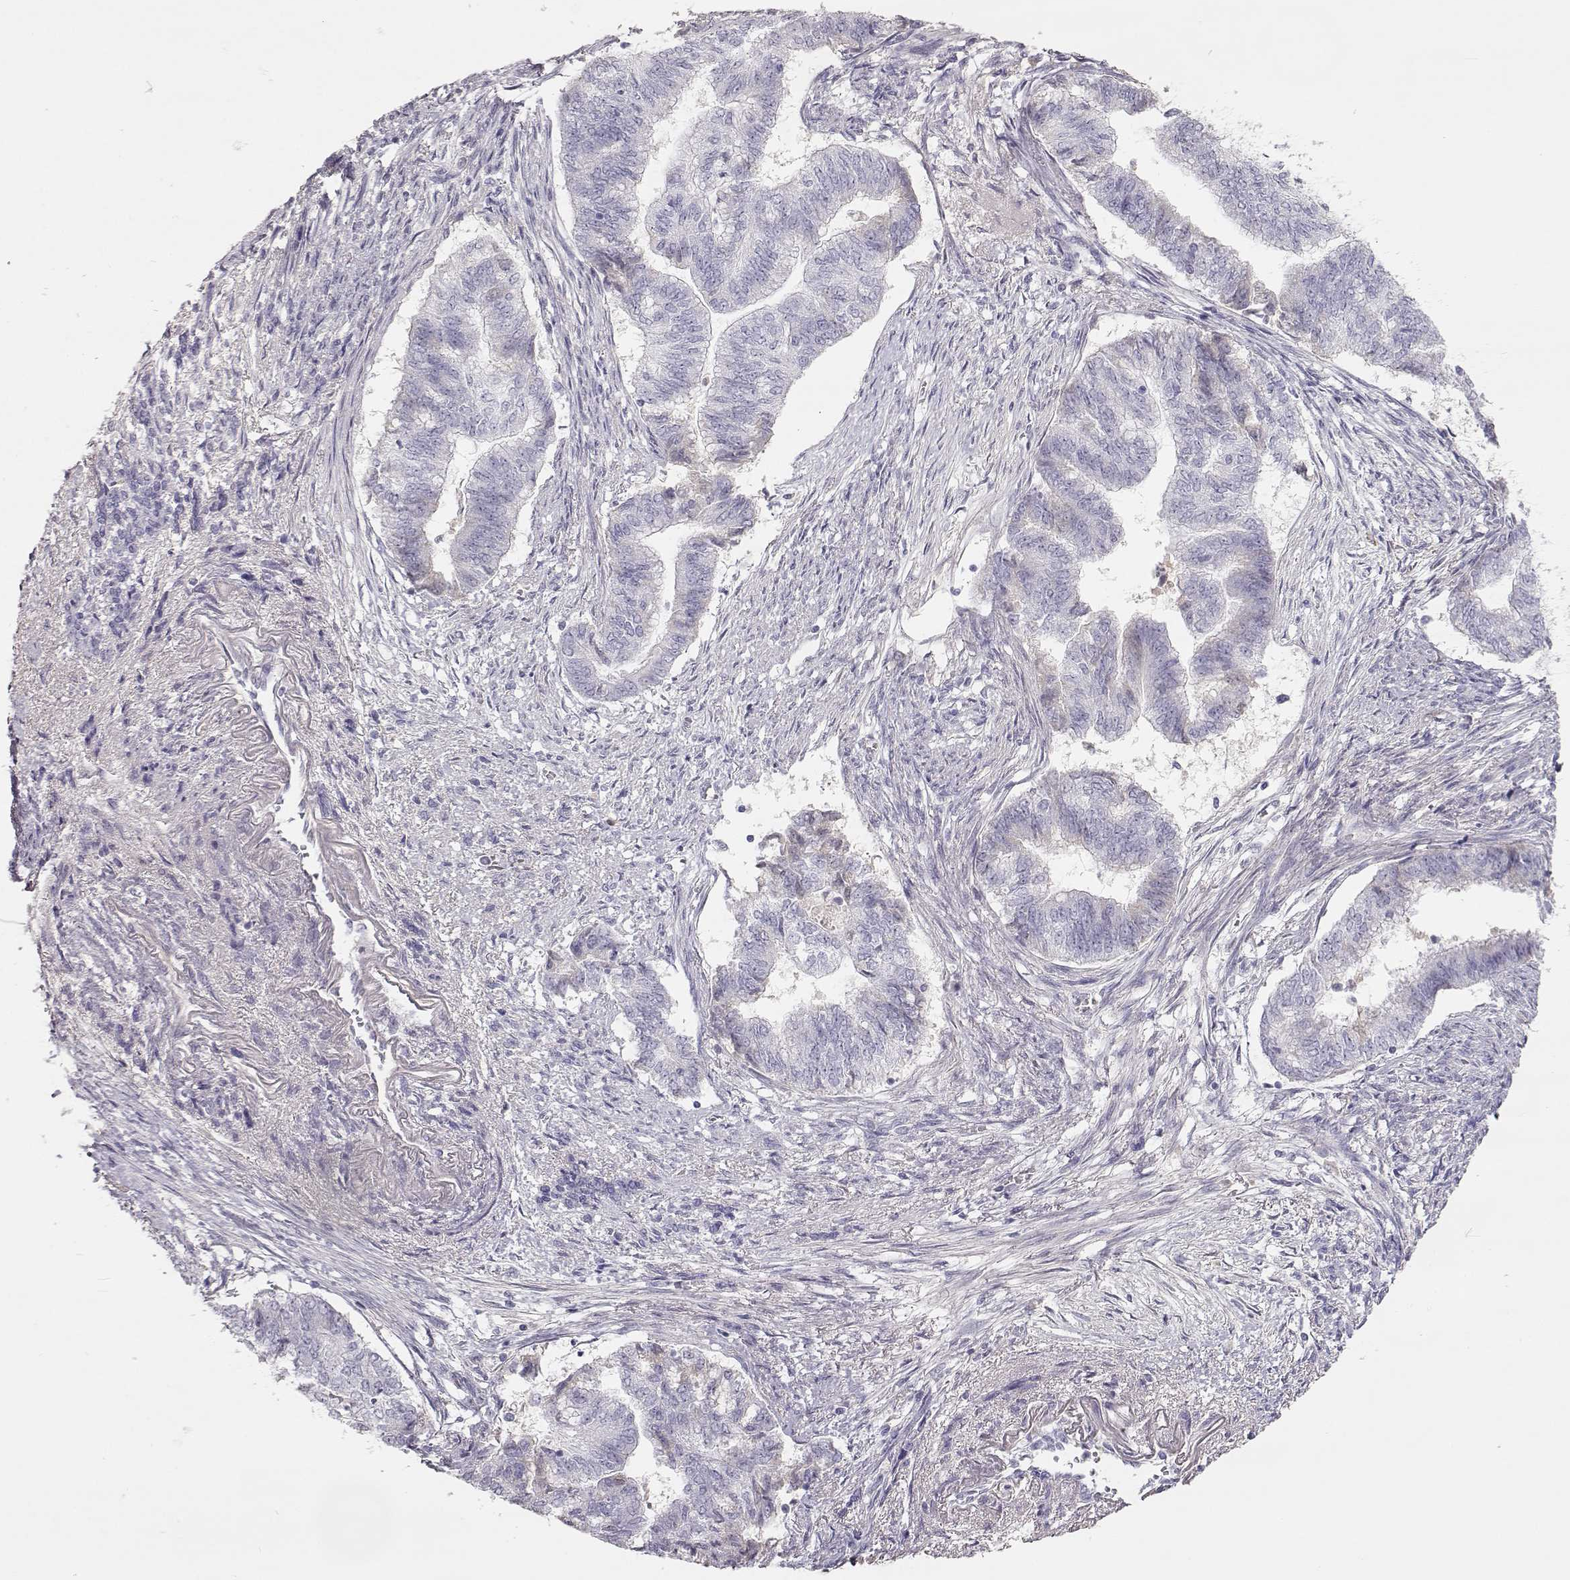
{"staining": {"intensity": "negative", "quantity": "none", "location": "none"}, "tissue": "endometrial cancer", "cell_type": "Tumor cells", "image_type": "cancer", "snomed": [{"axis": "morphology", "description": "Adenocarcinoma, NOS"}, {"axis": "topography", "description": "Endometrium"}], "caption": "High power microscopy histopathology image of an immunohistochemistry (IHC) photomicrograph of adenocarcinoma (endometrial), revealing no significant staining in tumor cells. The staining was performed using DAB (3,3'-diaminobenzidine) to visualize the protein expression in brown, while the nuclei were stained in blue with hematoxylin (Magnification: 20x).", "gene": "SLCO6A1", "patient": {"sex": "female", "age": 65}}